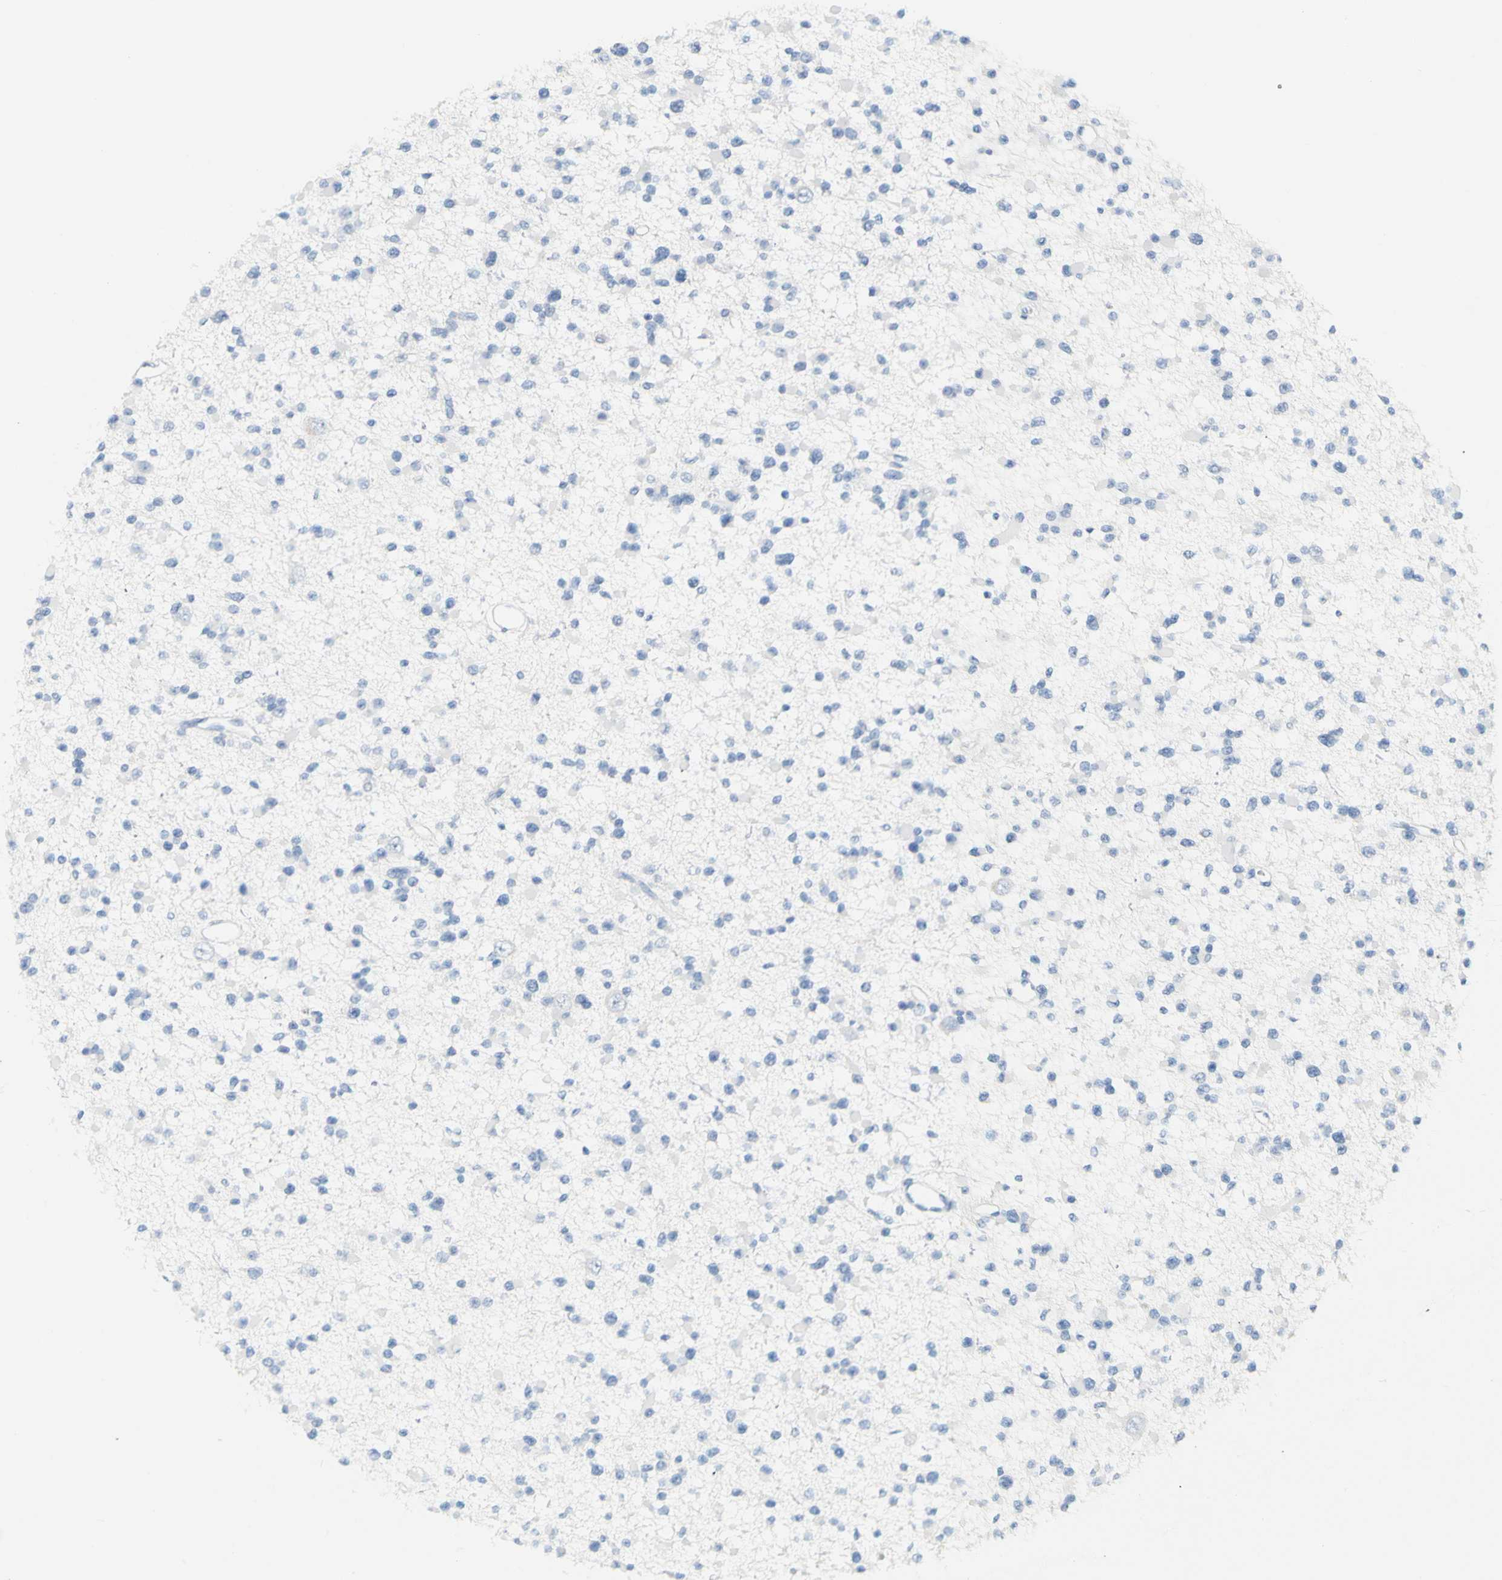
{"staining": {"intensity": "negative", "quantity": "none", "location": "none"}, "tissue": "glioma", "cell_type": "Tumor cells", "image_type": "cancer", "snomed": [{"axis": "morphology", "description": "Glioma, malignant, Low grade"}, {"axis": "topography", "description": "Brain"}], "caption": "Low-grade glioma (malignant) stained for a protein using immunohistochemistry (IHC) demonstrates no staining tumor cells.", "gene": "OPN1SW", "patient": {"sex": "female", "age": 22}}